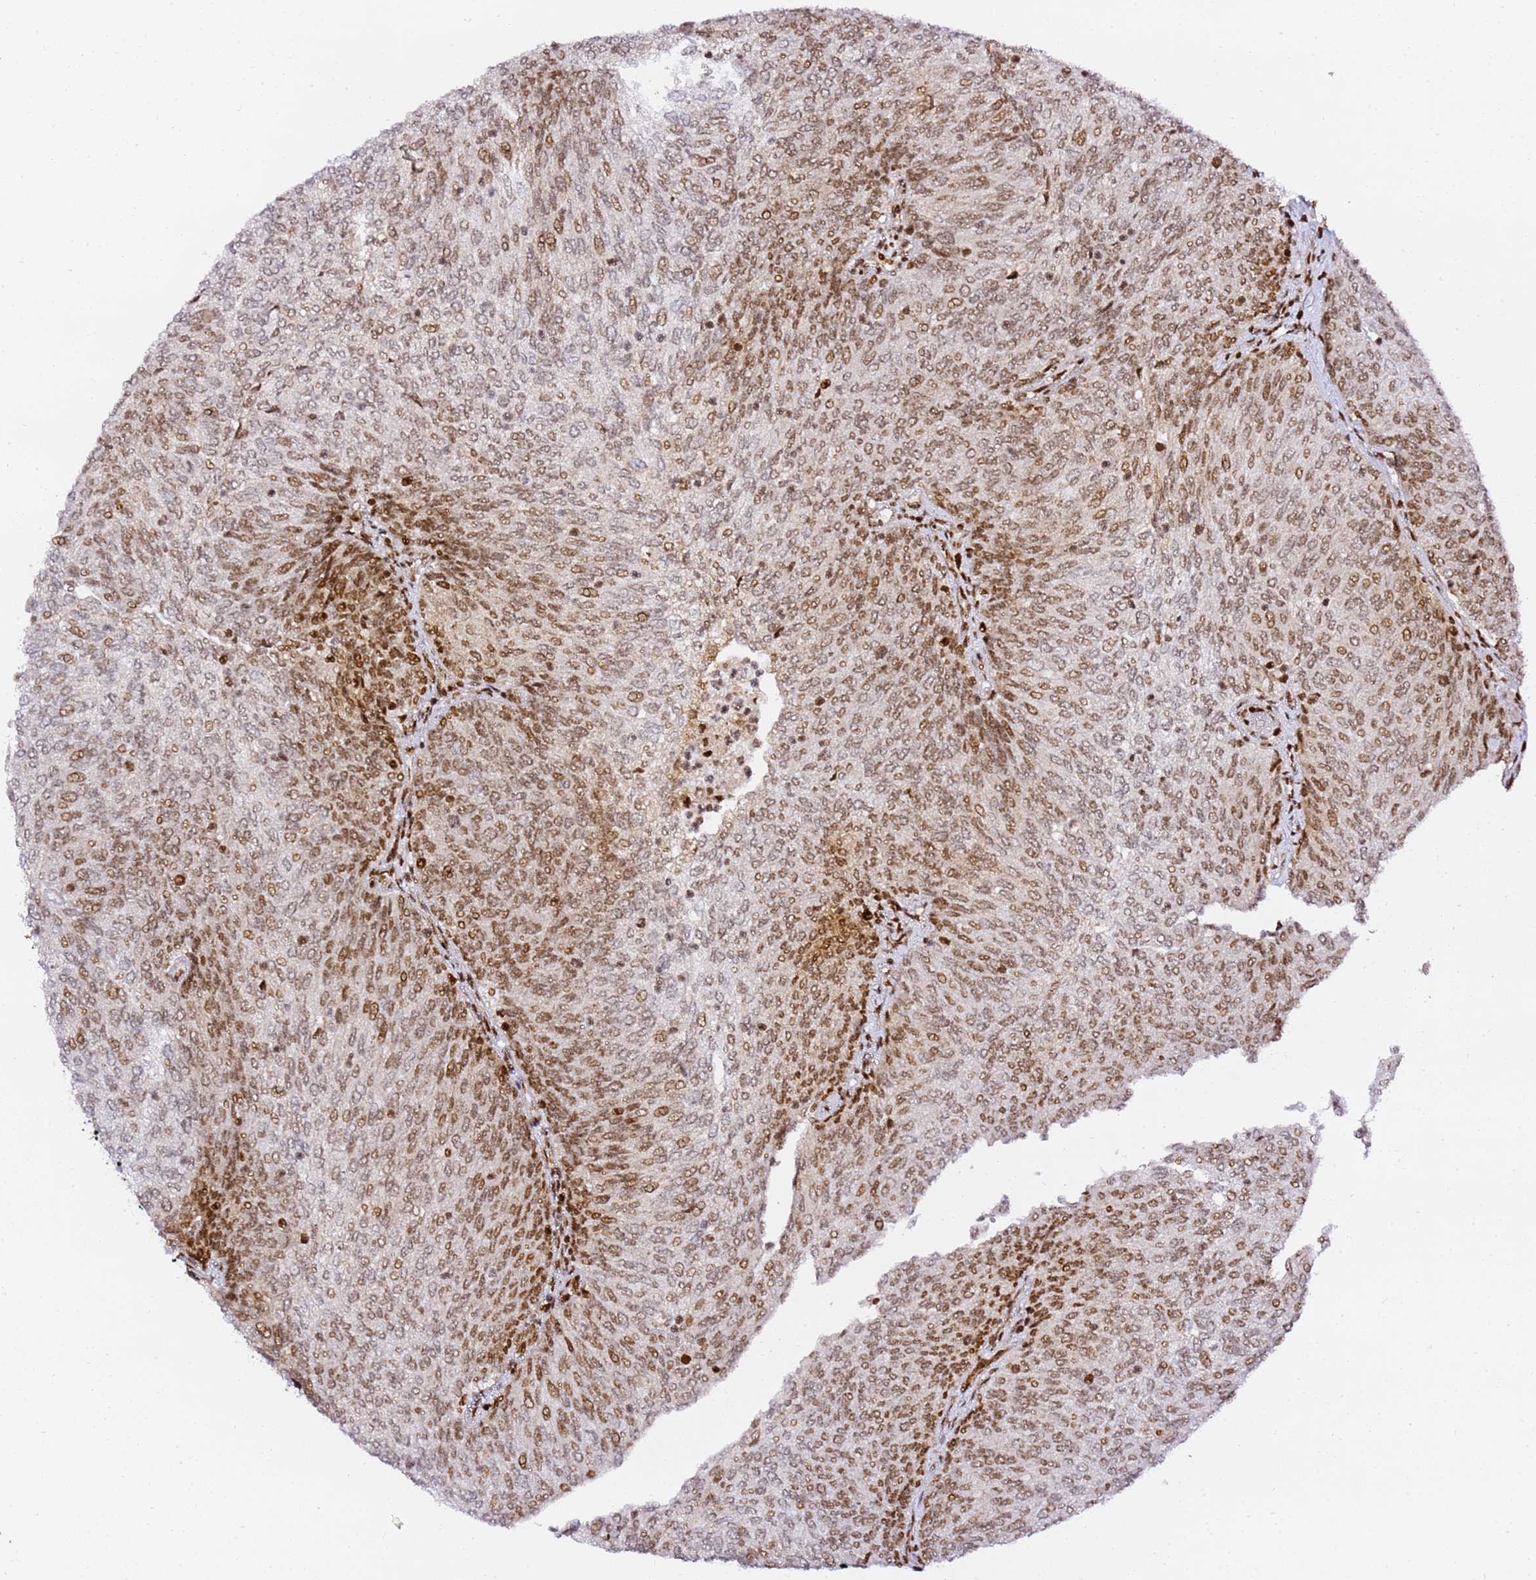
{"staining": {"intensity": "strong", "quantity": "25%-75%", "location": "nuclear"}, "tissue": "urothelial cancer", "cell_type": "Tumor cells", "image_type": "cancer", "snomed": [{"axis": "morphology", "description": "Urothelial carcinoma, High grade"}, {"axis": "topography", "description": "Urinary bladder"}], "caption": "Protein expression analysis of urothelial carcinoma (high-grade) exhibits strong nuclear staining in about 25%-75% of tumor cells.", "gene": "GBP2", "patient": {"sex": "female", "age": 79}}